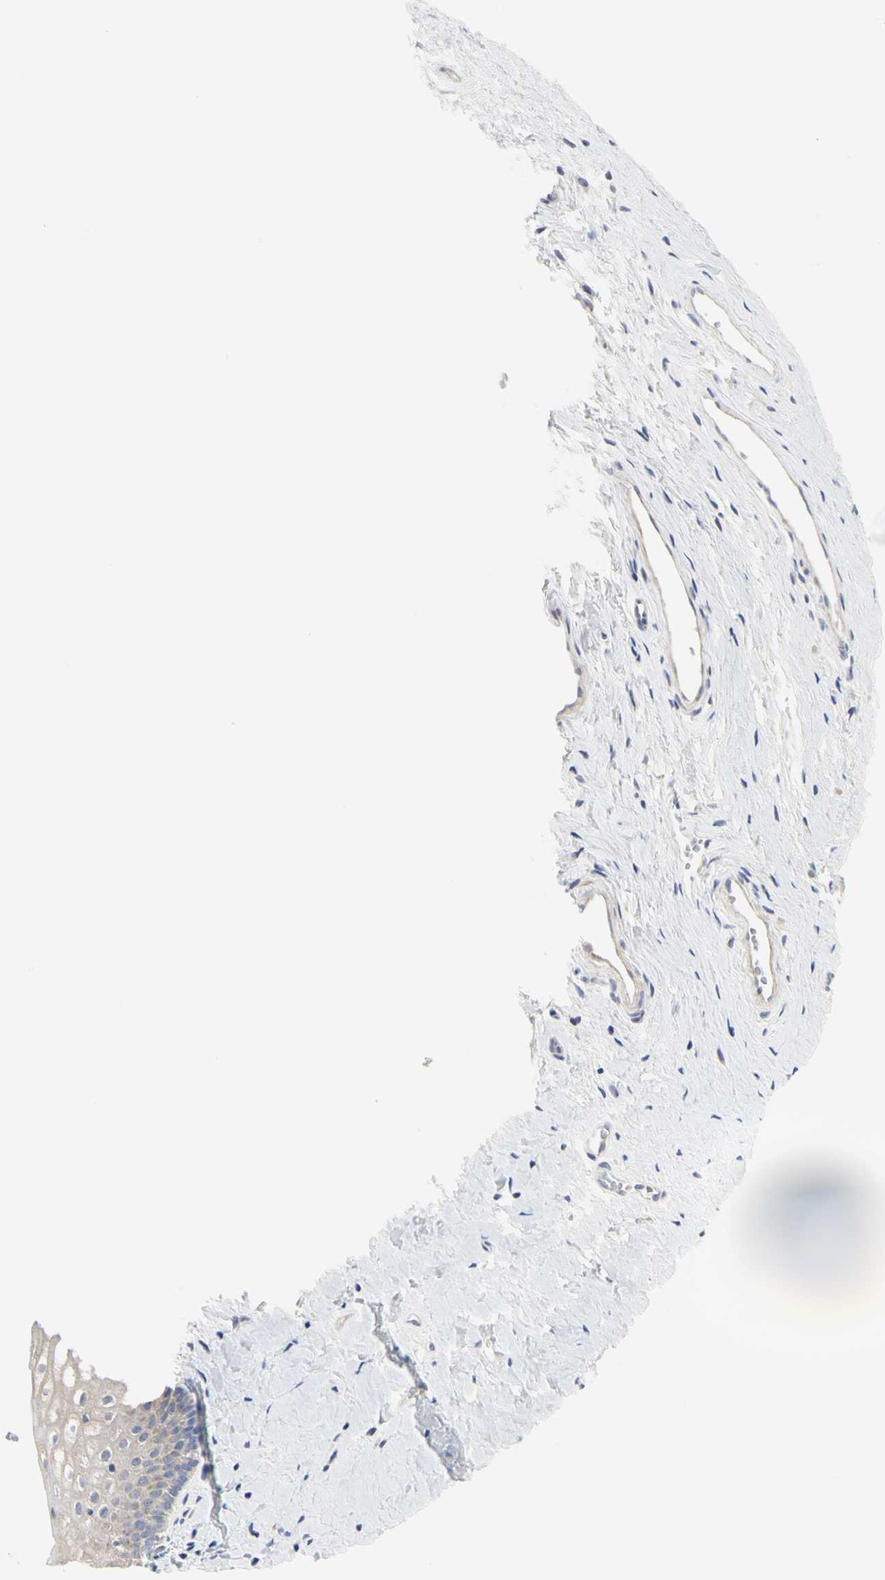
{"staining": {"intensity": "weak", "quantity": "<25%", "location": "cytoplasmic/membranous"}, "tissue": "cervix", "cell_type": "Glandular cells", "image_type": "normal", "snomed": [{"axis": "morphology", "description": "Normal tissue, NOS"}, {"axis": "topography", "description": "Cervix"}], "caption": "Immunohistochemistry photomicrograph of benign human cervix stained for a protein (brown), which reveals no positivity in glandular cells.", "gene": "SHANK2", "patient": {"sex": "female", "age": 53}}